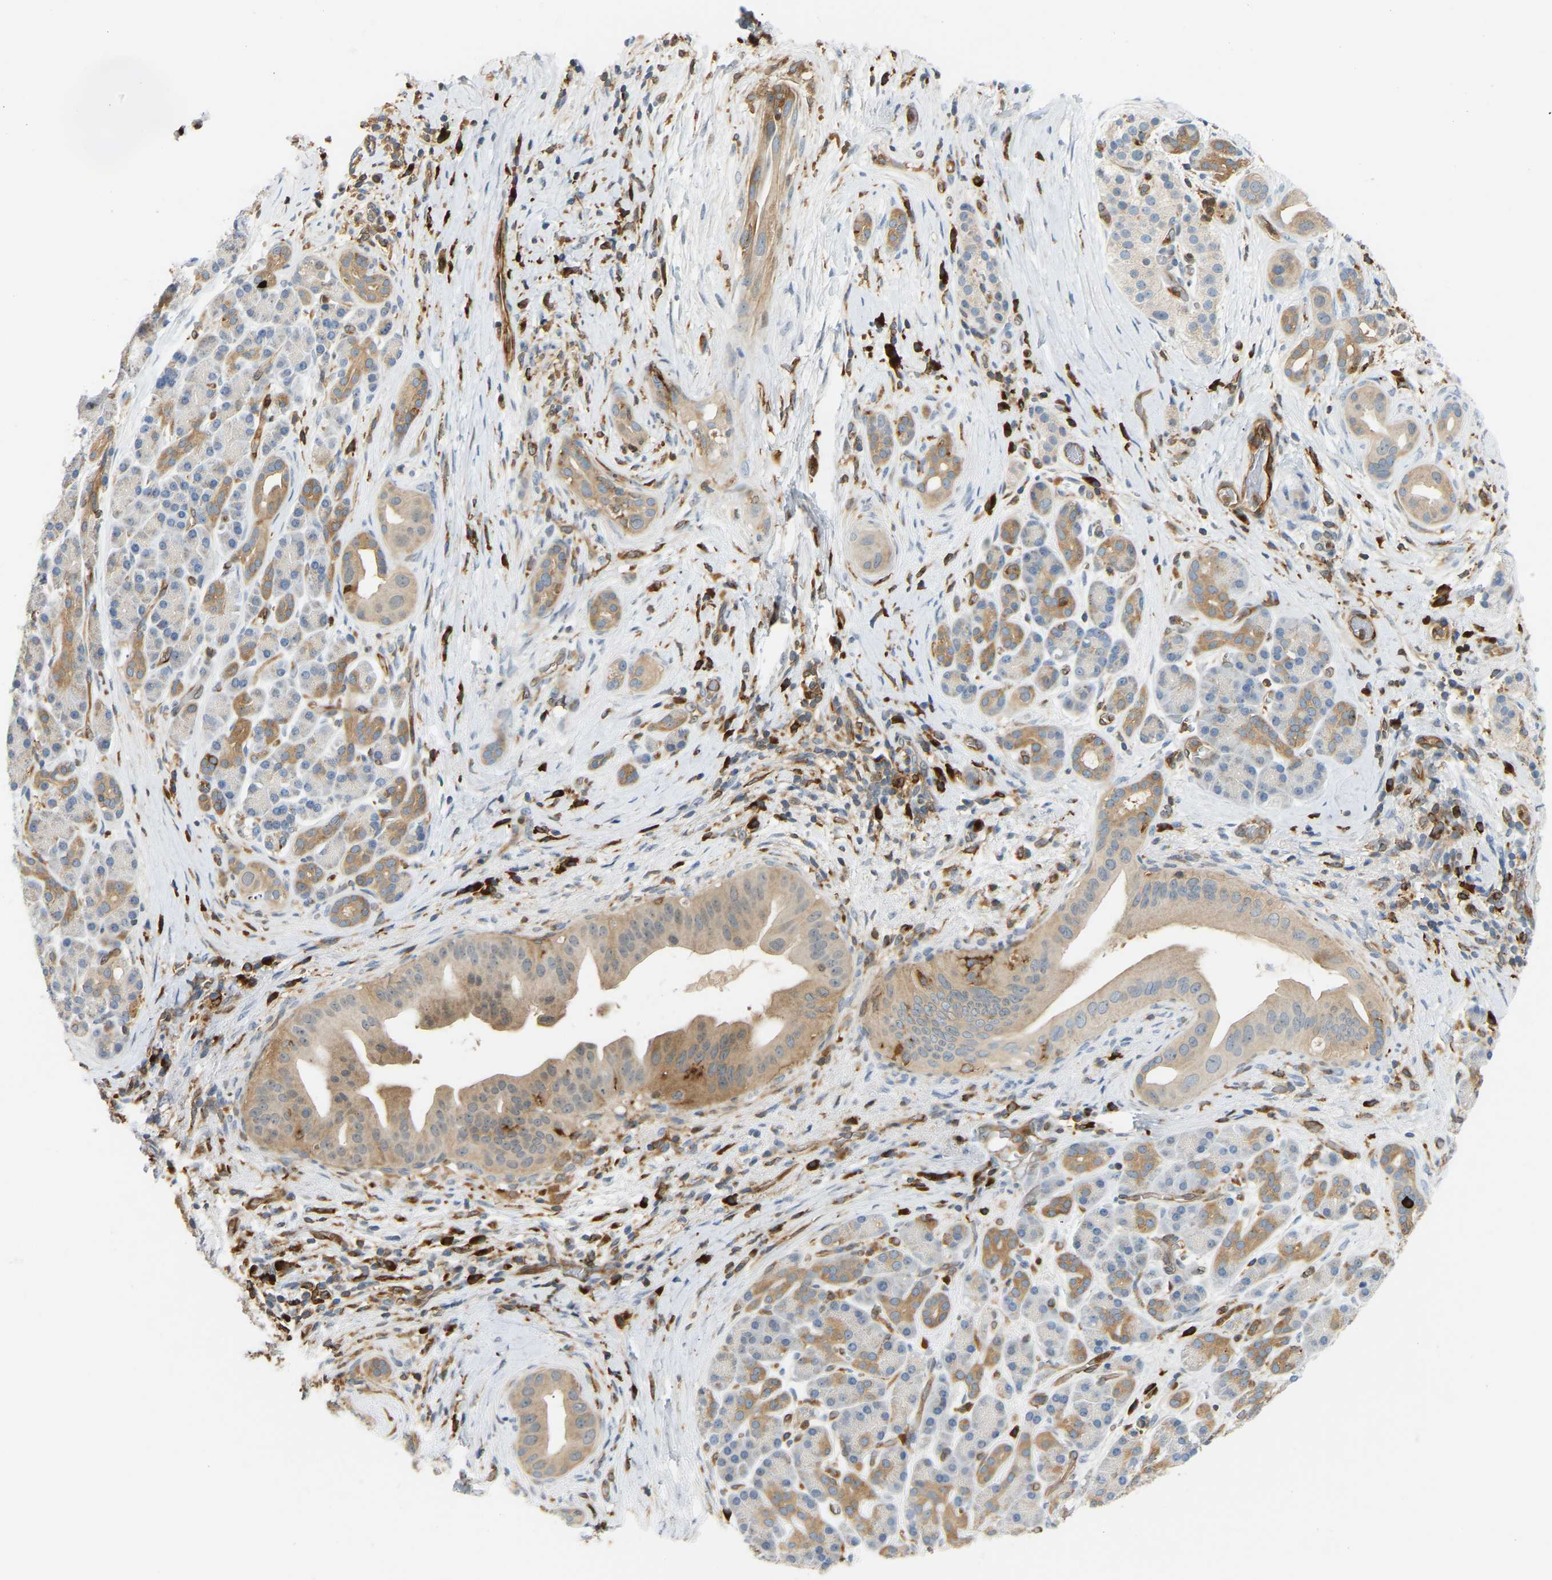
{"staining": {"intensity": "moderate", "quantity": ">75%", "location": "cytoplasmic/membranous"}, "tissue": "pancreatic cancer", "cell_type": "Tumor cells", "image_type": "cancer", "snomed": [{"axis": "morphology", "description": "Adenocarcinoma, NOS"}, {"axis": "topography", "description": "Pancreas"}], "caption": "Pancreatic cancer (adenocarcinoma) stained for a protein reveals moderate cytoplasmic/membranous positivity in tumor cells.", "gene": "PLCG2", "patient": {"sex": "male", "age": 55}}